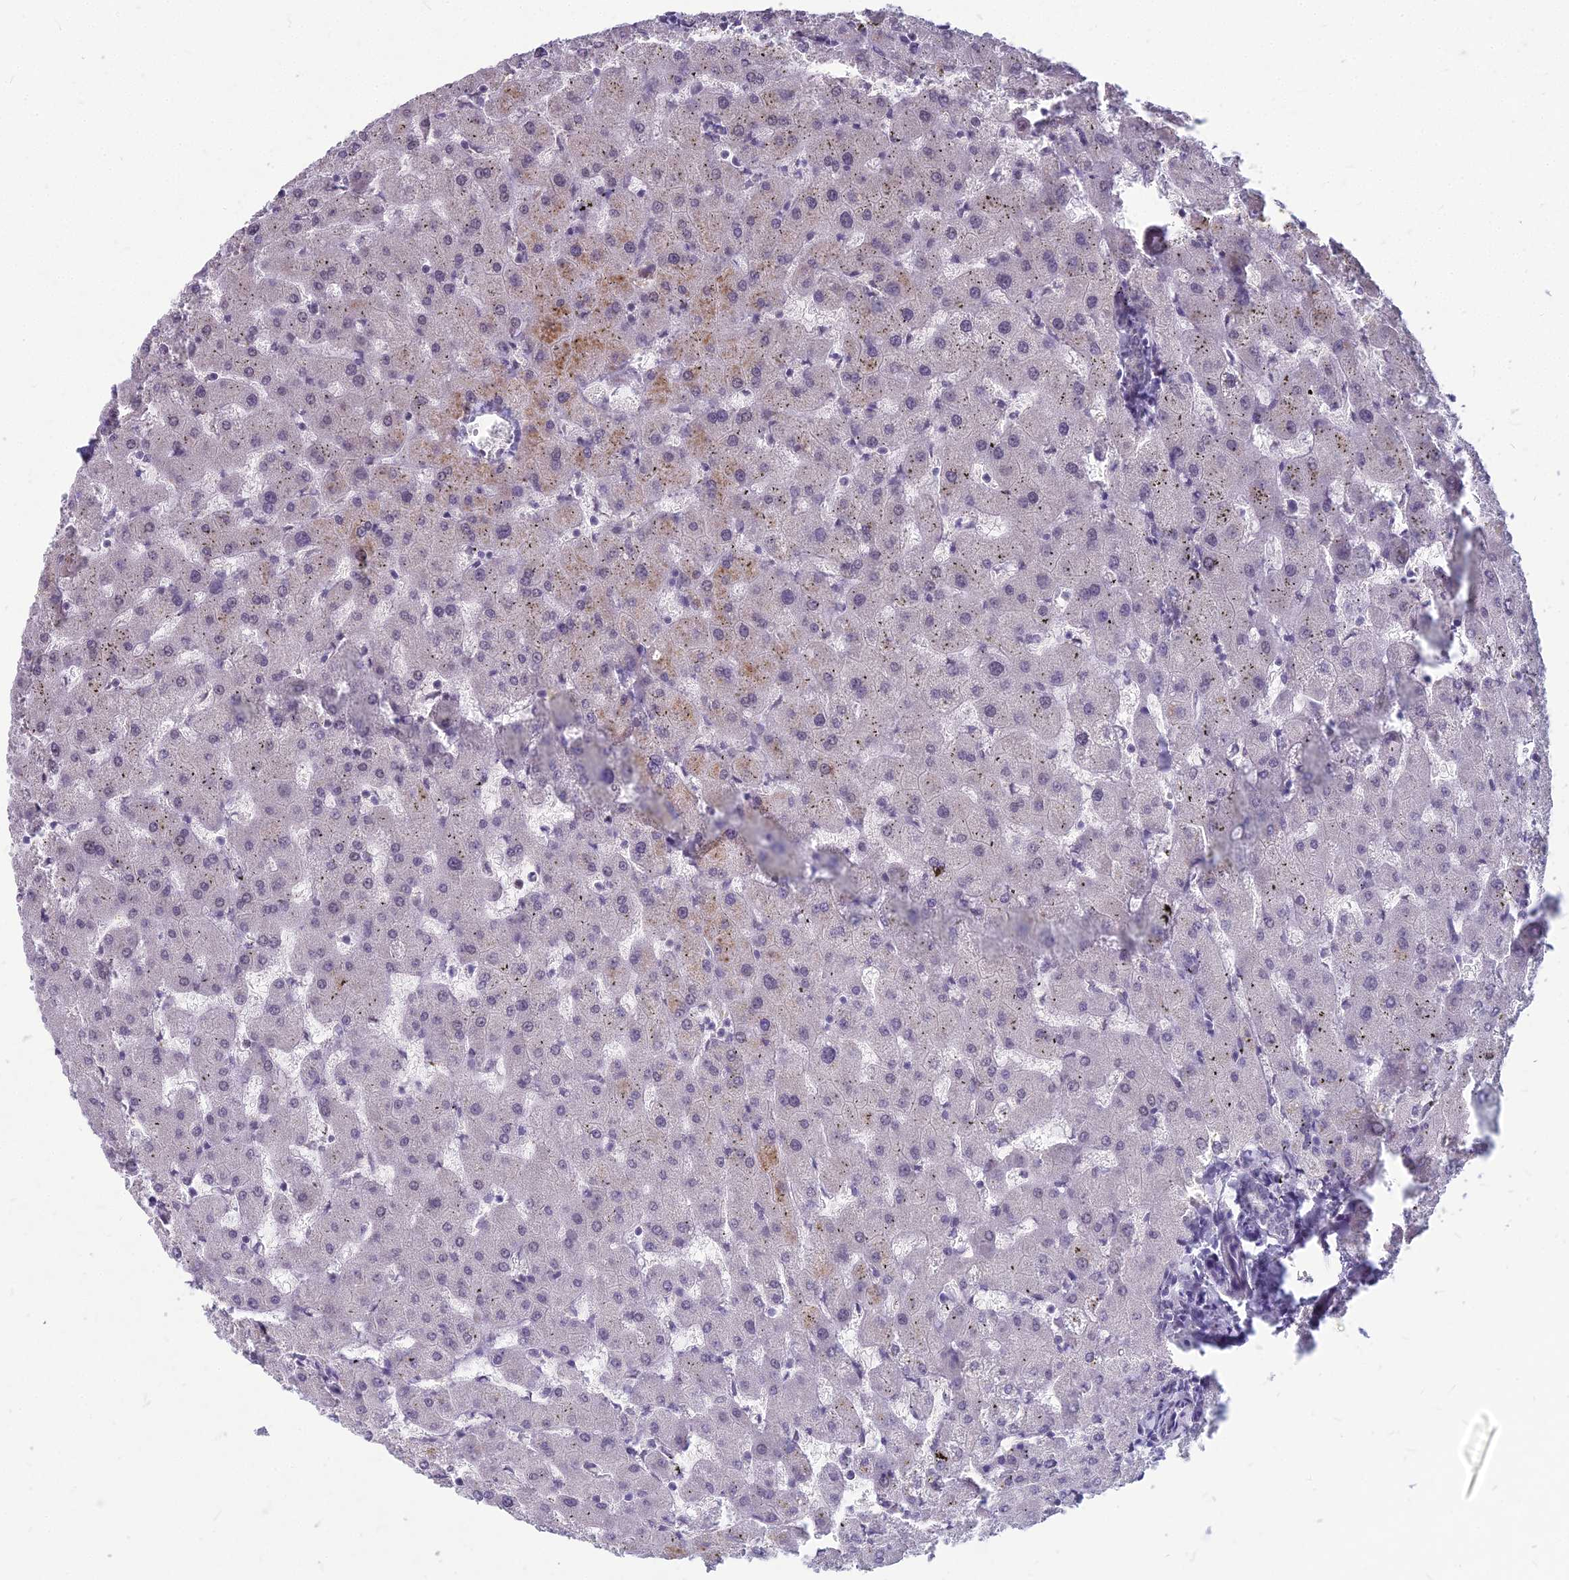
{"staining": {"intensity": "negative", "quantity": "none", "location": "none"}, "tissue": "liver", "cell_type": "Cholangiocytes", "image_type": "normal", "snomed": [{"axis": "morphology", "description": "Normal tissue, NOS"}, {"axis": "topography", "description": "Liver"}], "caption": "Immunohistochemical staining of normal liver exhibits no significant expression in cholangiocytes. Nuclei are stained in blue.", "gene": "KAT7", "patient": {"sex": "female", "age": 63}}